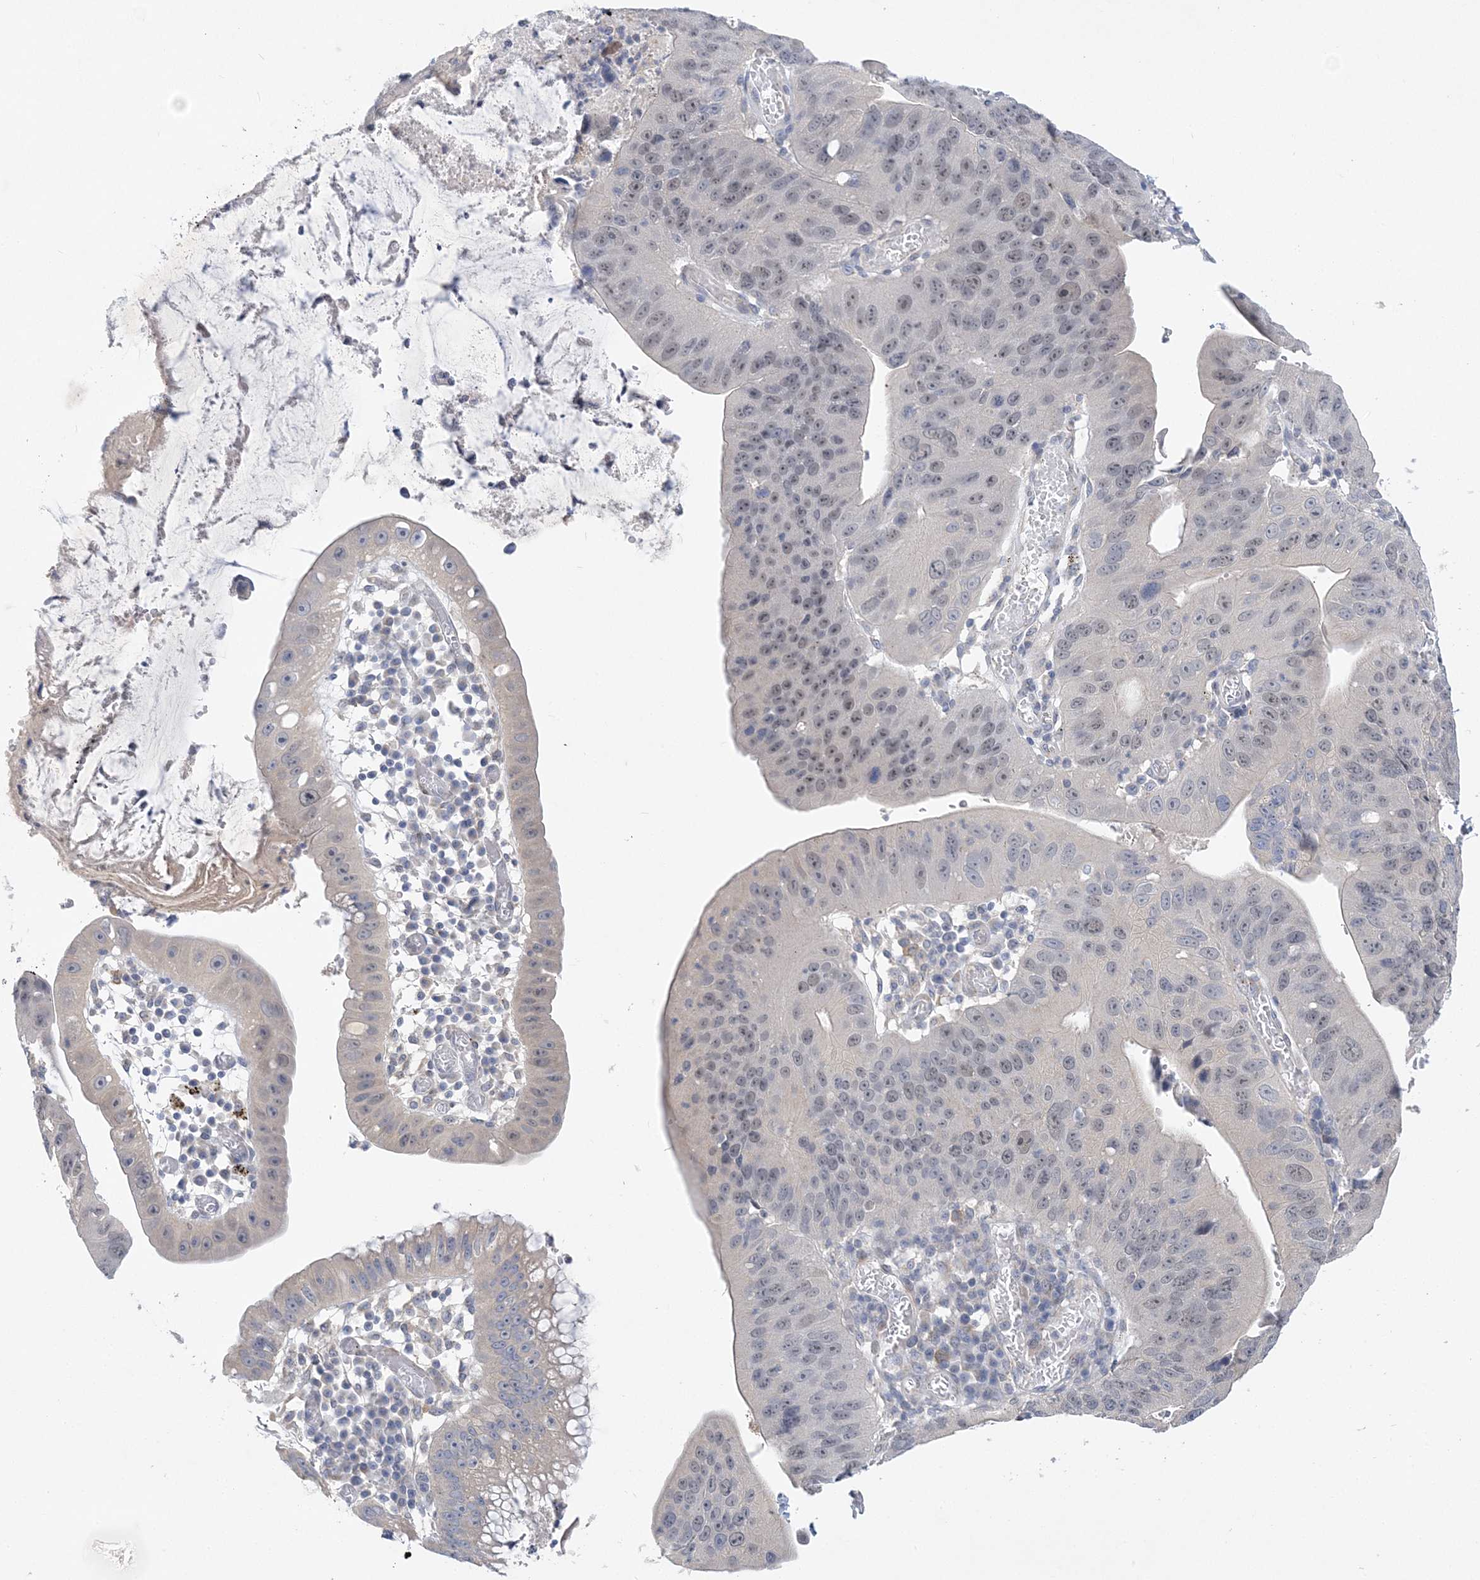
{"staining": {"intensity": "weak", "quantity": "<25%", "location": "nuclear"}, "tissue": "stomach cancer", "cell_type": "Tumor cells", "image_type": "cancer", "snomed": [{"axis": "morphology", "description": "Adenocarcinoma, NOS"}, {"axis": "topography", "description": "Stomach"}], "caption": "A micrograph of stomach cancer (adenocarcinoma) stained for a protein exhibits no brown staining in tumor cells.", "gene": "ANKRD35", "patient": {"sex": "male", "age": 59}}